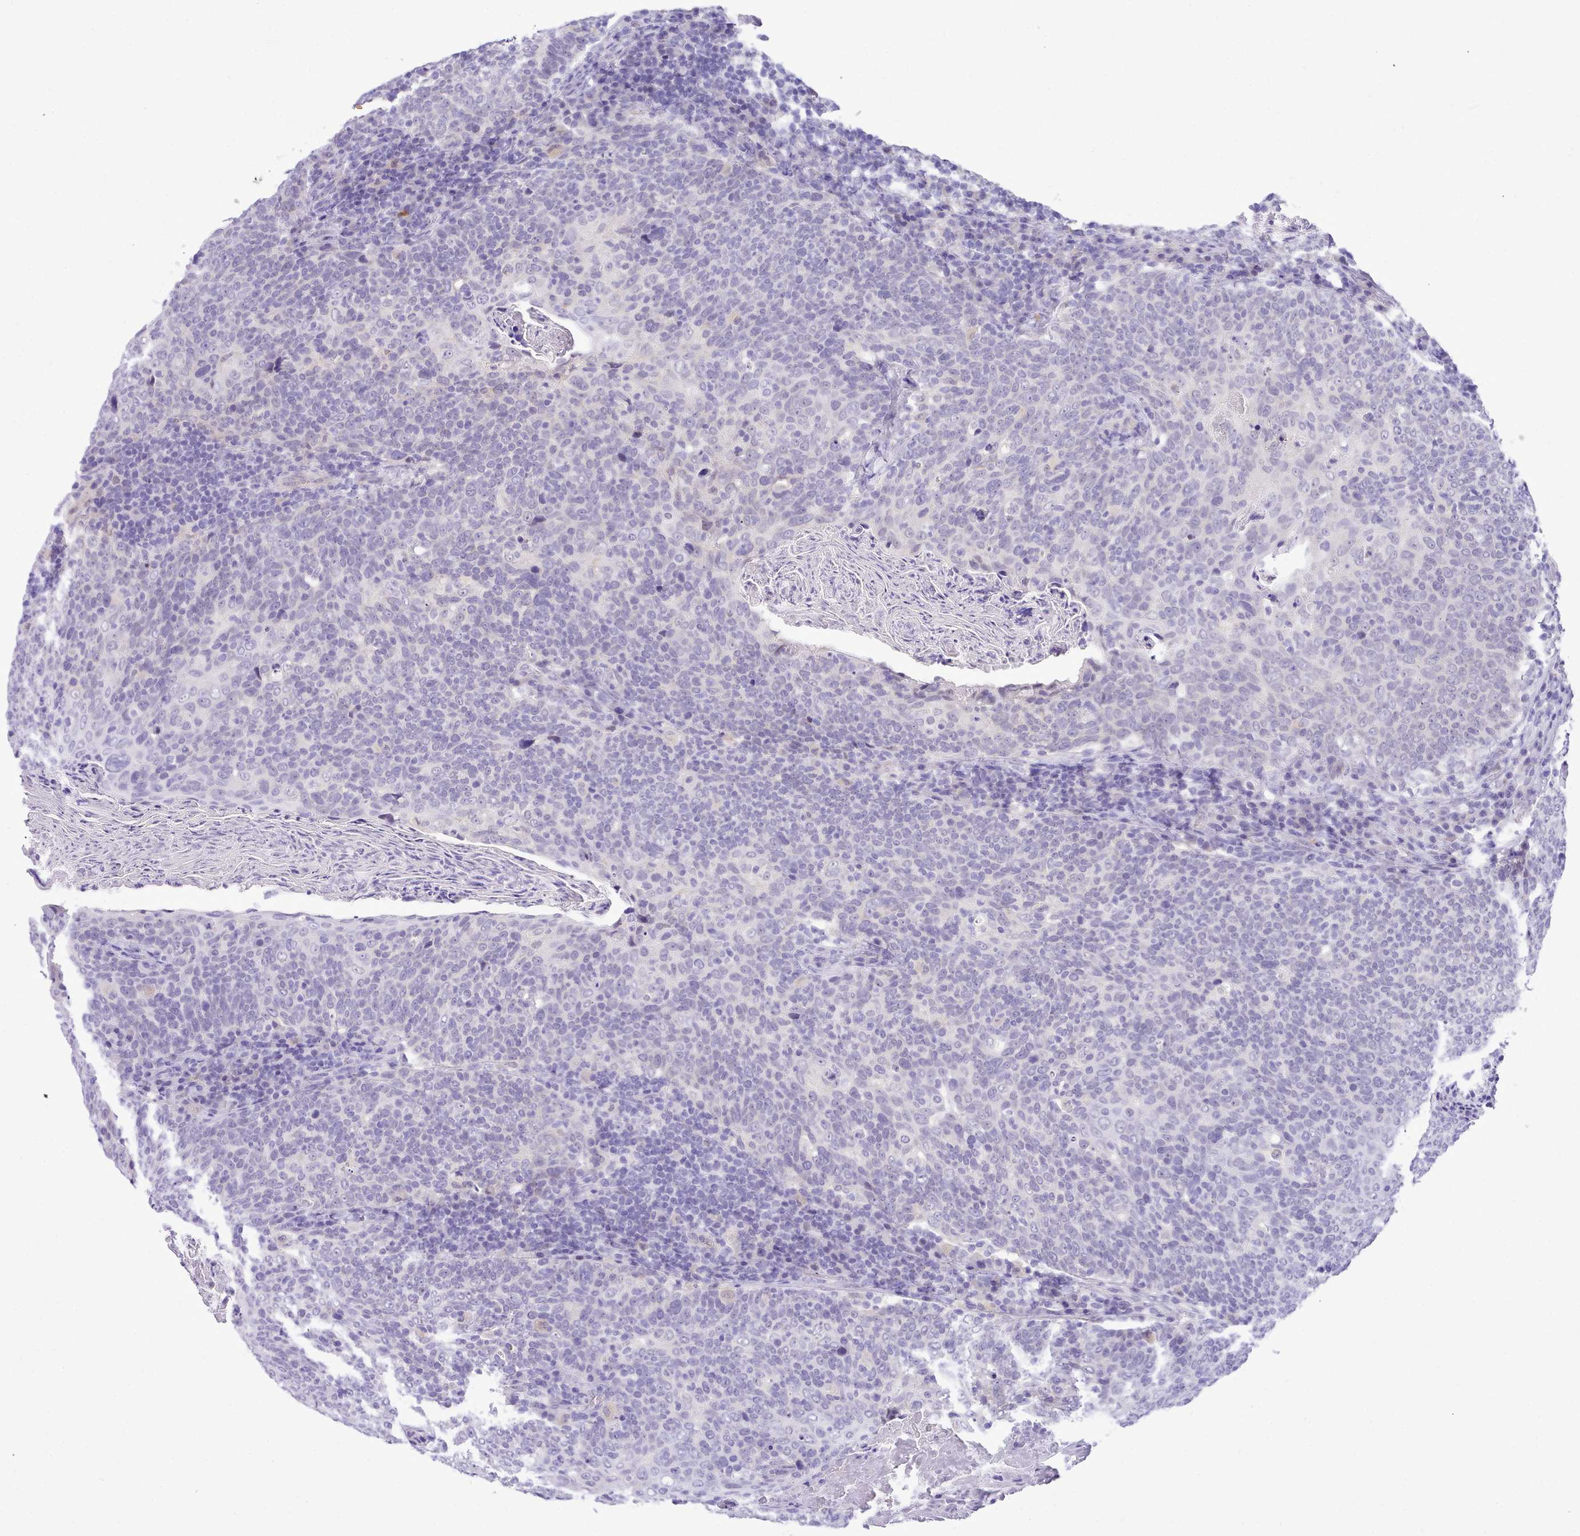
{"staining": {"intensity": "negative", "quantity": "none", "location": "none"}, "tissue": "head and neck cancer", "cell_type": "Tumor cells", "image_type": "cancer", "snomed": [{"axis": "morphology", "description": "Squamous cell carcinoma, NOS"}, {"axis": "morphology", "description": "Squamous cell carcinoma, metastatic, NOS"}, {"axis": "topography", "description": "Lymph node"}, {"axis": "topography", "description": "Head-Neck"}], "caption": "Micrograph shows no protein expression in tumor cells of head and neck cancer tissue. (DAB (3,3'-diaminobenzidine) IHC visualized using brightfield microscopy, high magnification).", "gene": "LRRC37A", "patient": {"sex": "male", "age": 62}}